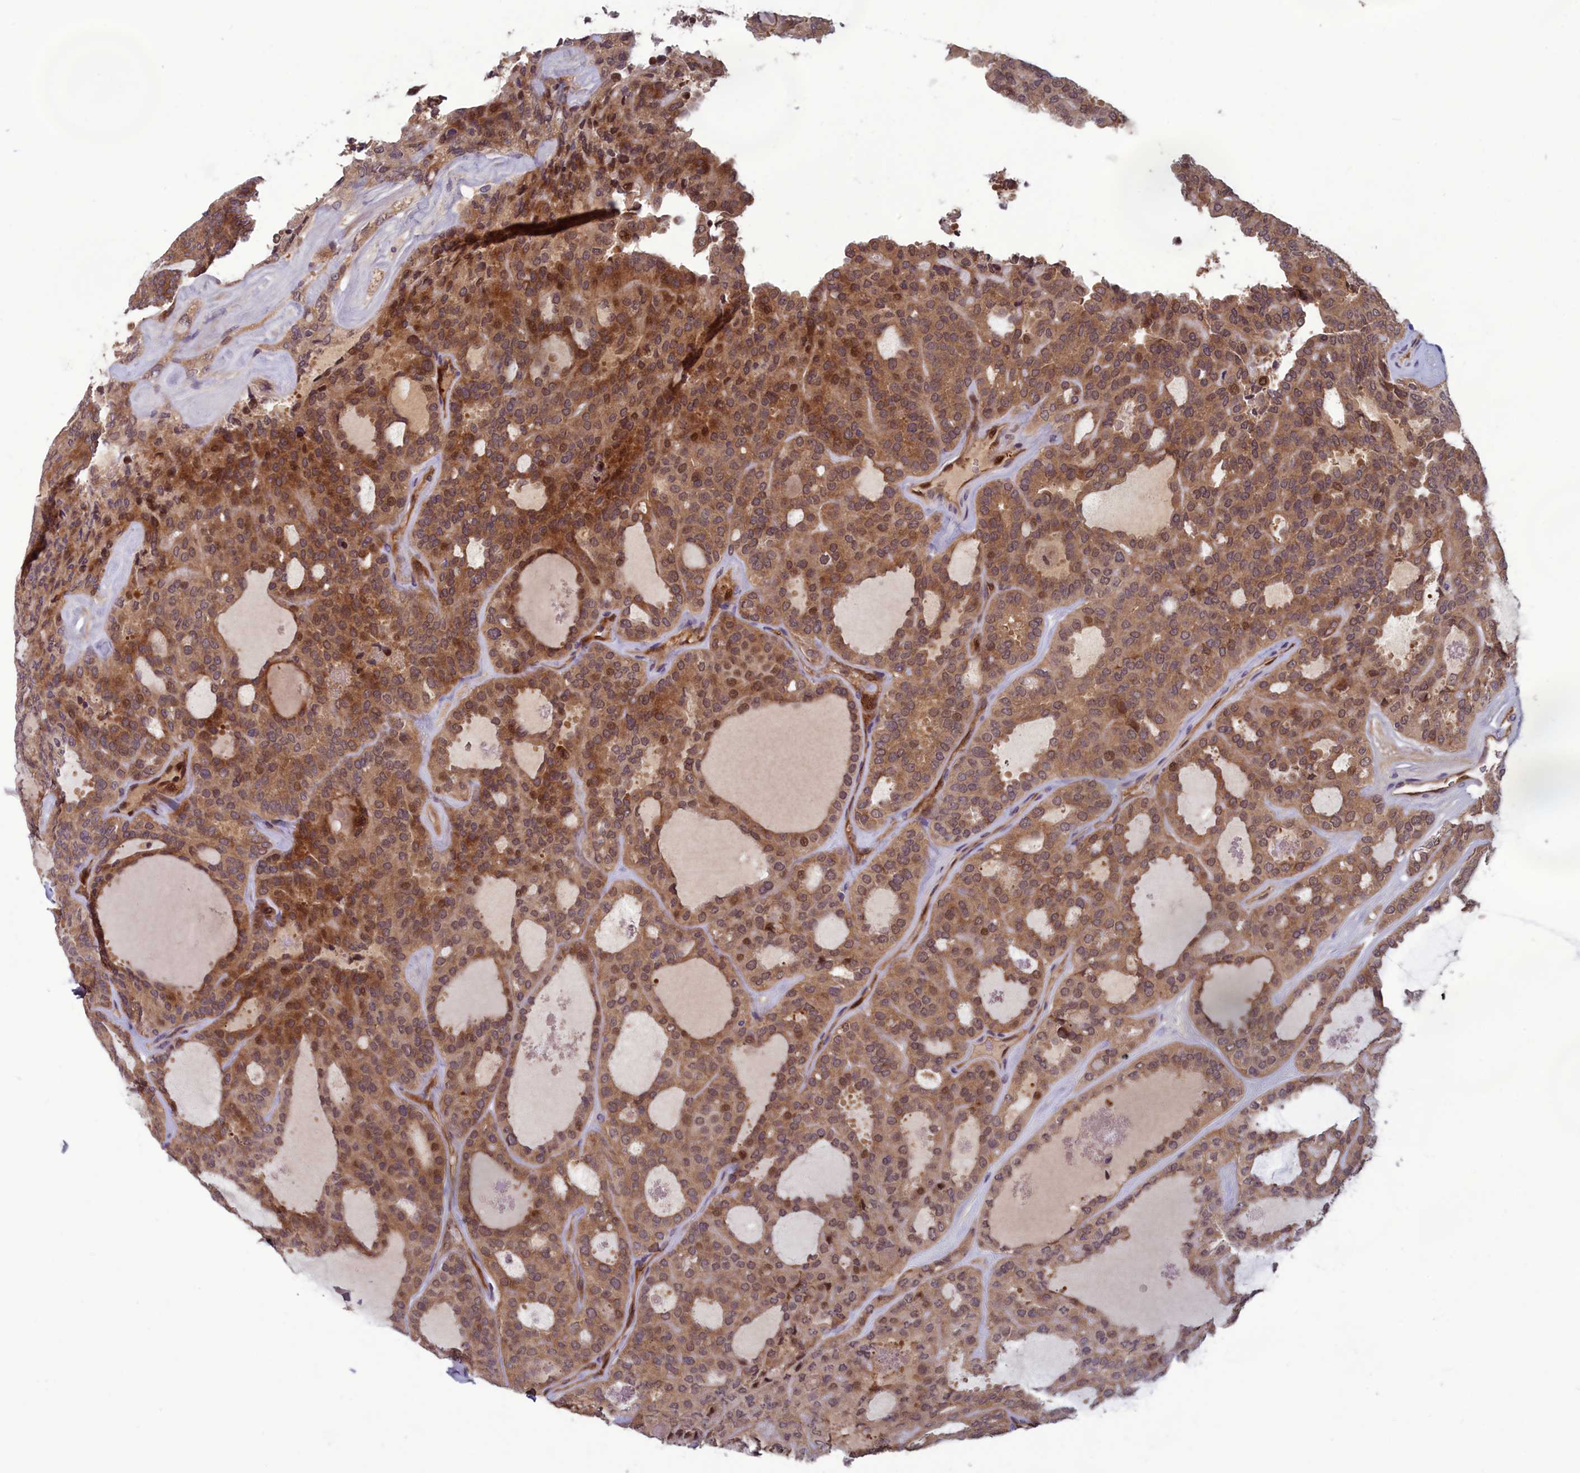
{"staining": {"intensity": "moderate", "quantity": ">75%", "location": "cytoplasmic/membranous,nuclear"}, "tissue": "thyroid cancer", "cell_type": "Tumor cells", "image_type": "cancer", "snomed": [{"axis": "morphology", "description": "Follicular adenoma carcinoma, NOS"}, {"axis": "topography", "description": "Thyroid gland"}], "caption": "Thyroid cancer (follicular adenoma carcinoma) stained with IHC demonstrates moderate cytoplasmic/membranous and nuclear staining in approximately >75% of tumor cells.", "gene": "CCDC15", "patient": {"sex": "male", "age": 75}}